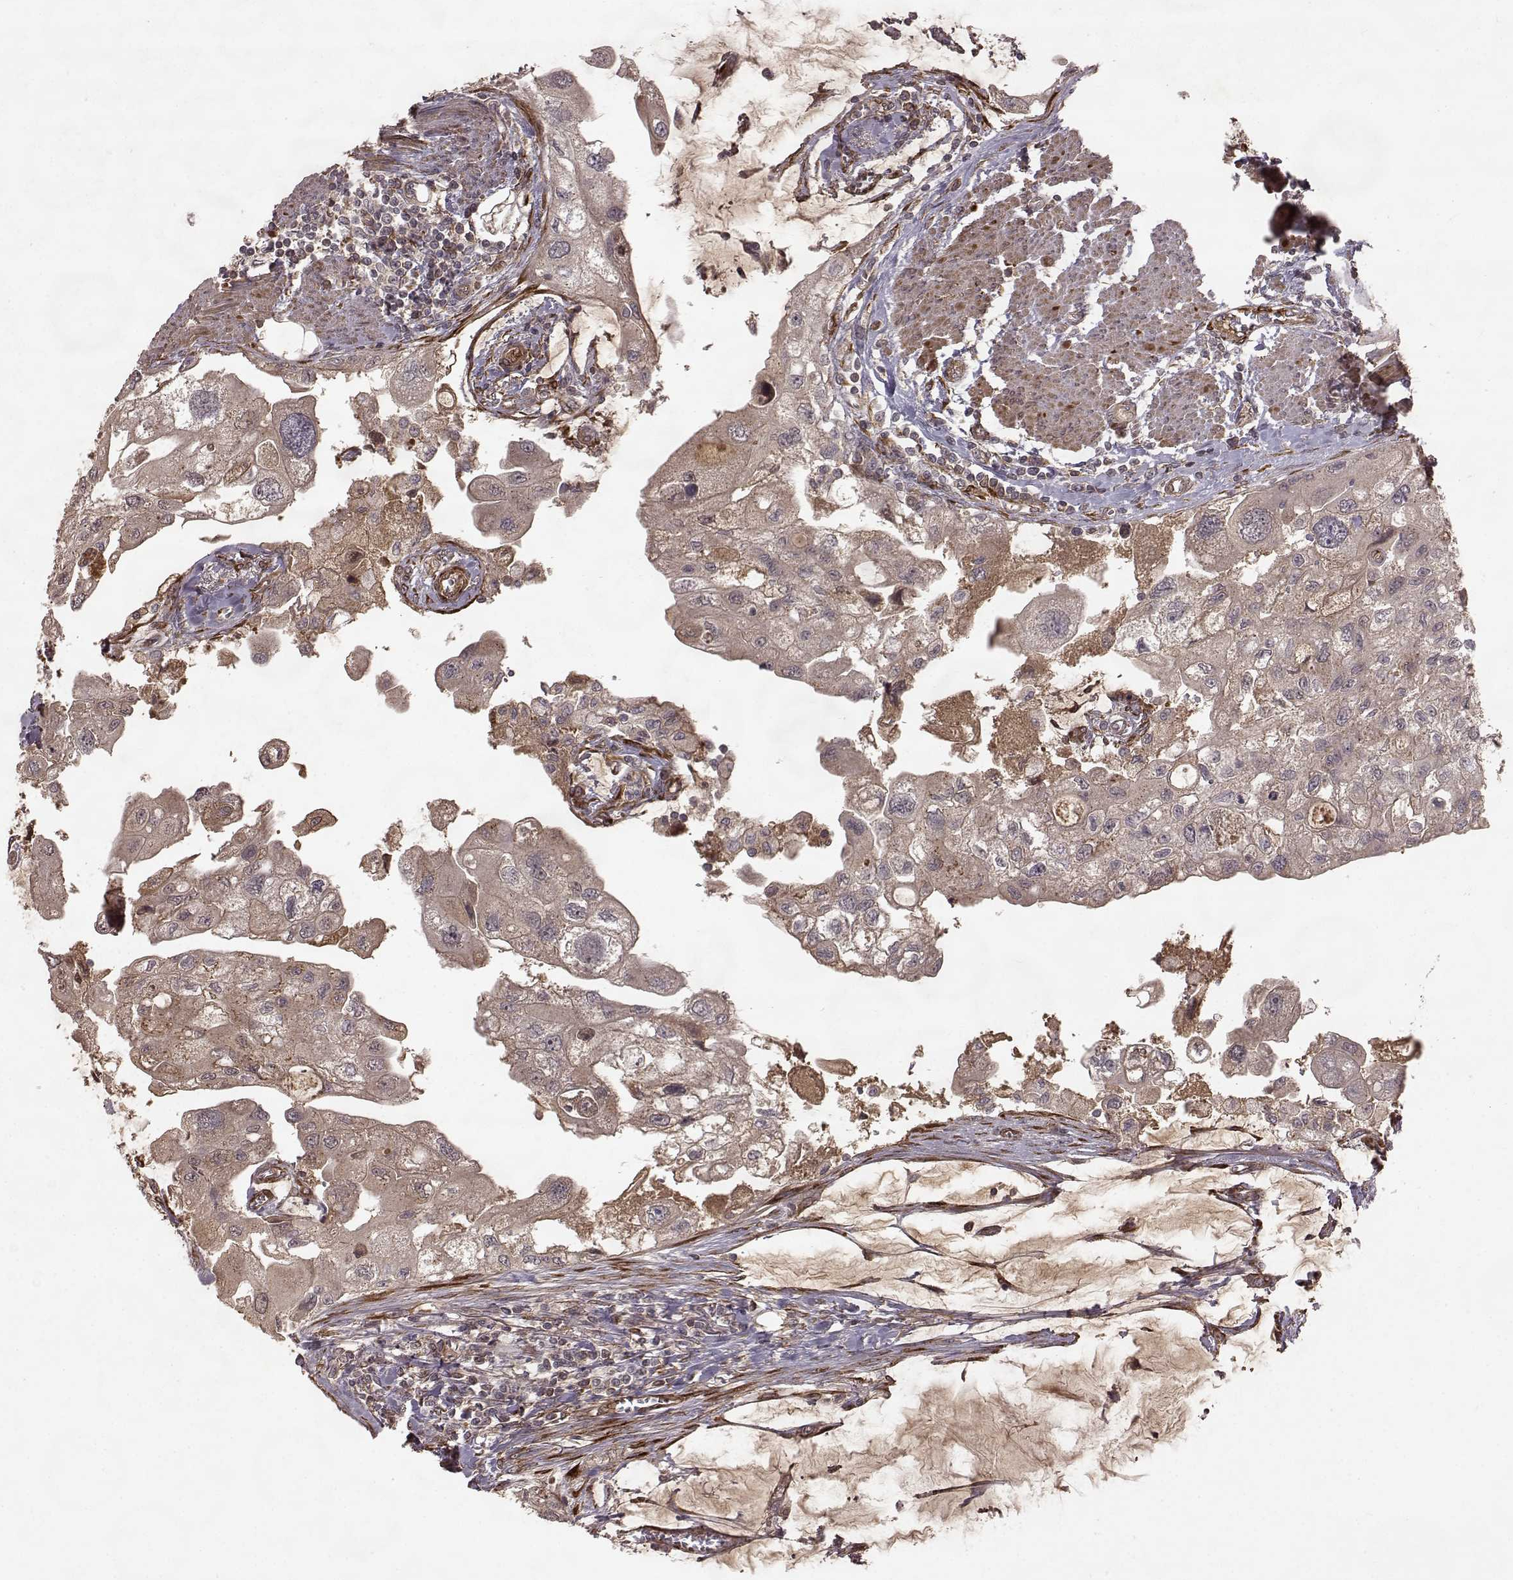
{"staining": {"intensity": "moderate", "quantity": "<25%", "location": "cytoplasmic/membranous"}, "tissue": "urothelial cancer", "cell_type": "Tumor cells", "image_type": "cancer", "snomed": [{"axis": "morphology", "description": "Urothelial carcinoma, High grade"}, {"axis": "topography", "description": "Urinary bladder"}], "caption": "Protein staining by immunohistochemistry exhibits moderate cytoplasmic/membranous positivity in about <25% of tumor cells in urothelial carcinoma (high-grade).", "gene": "FSTL1", "patient": {"sex": "male", "age": 59}}